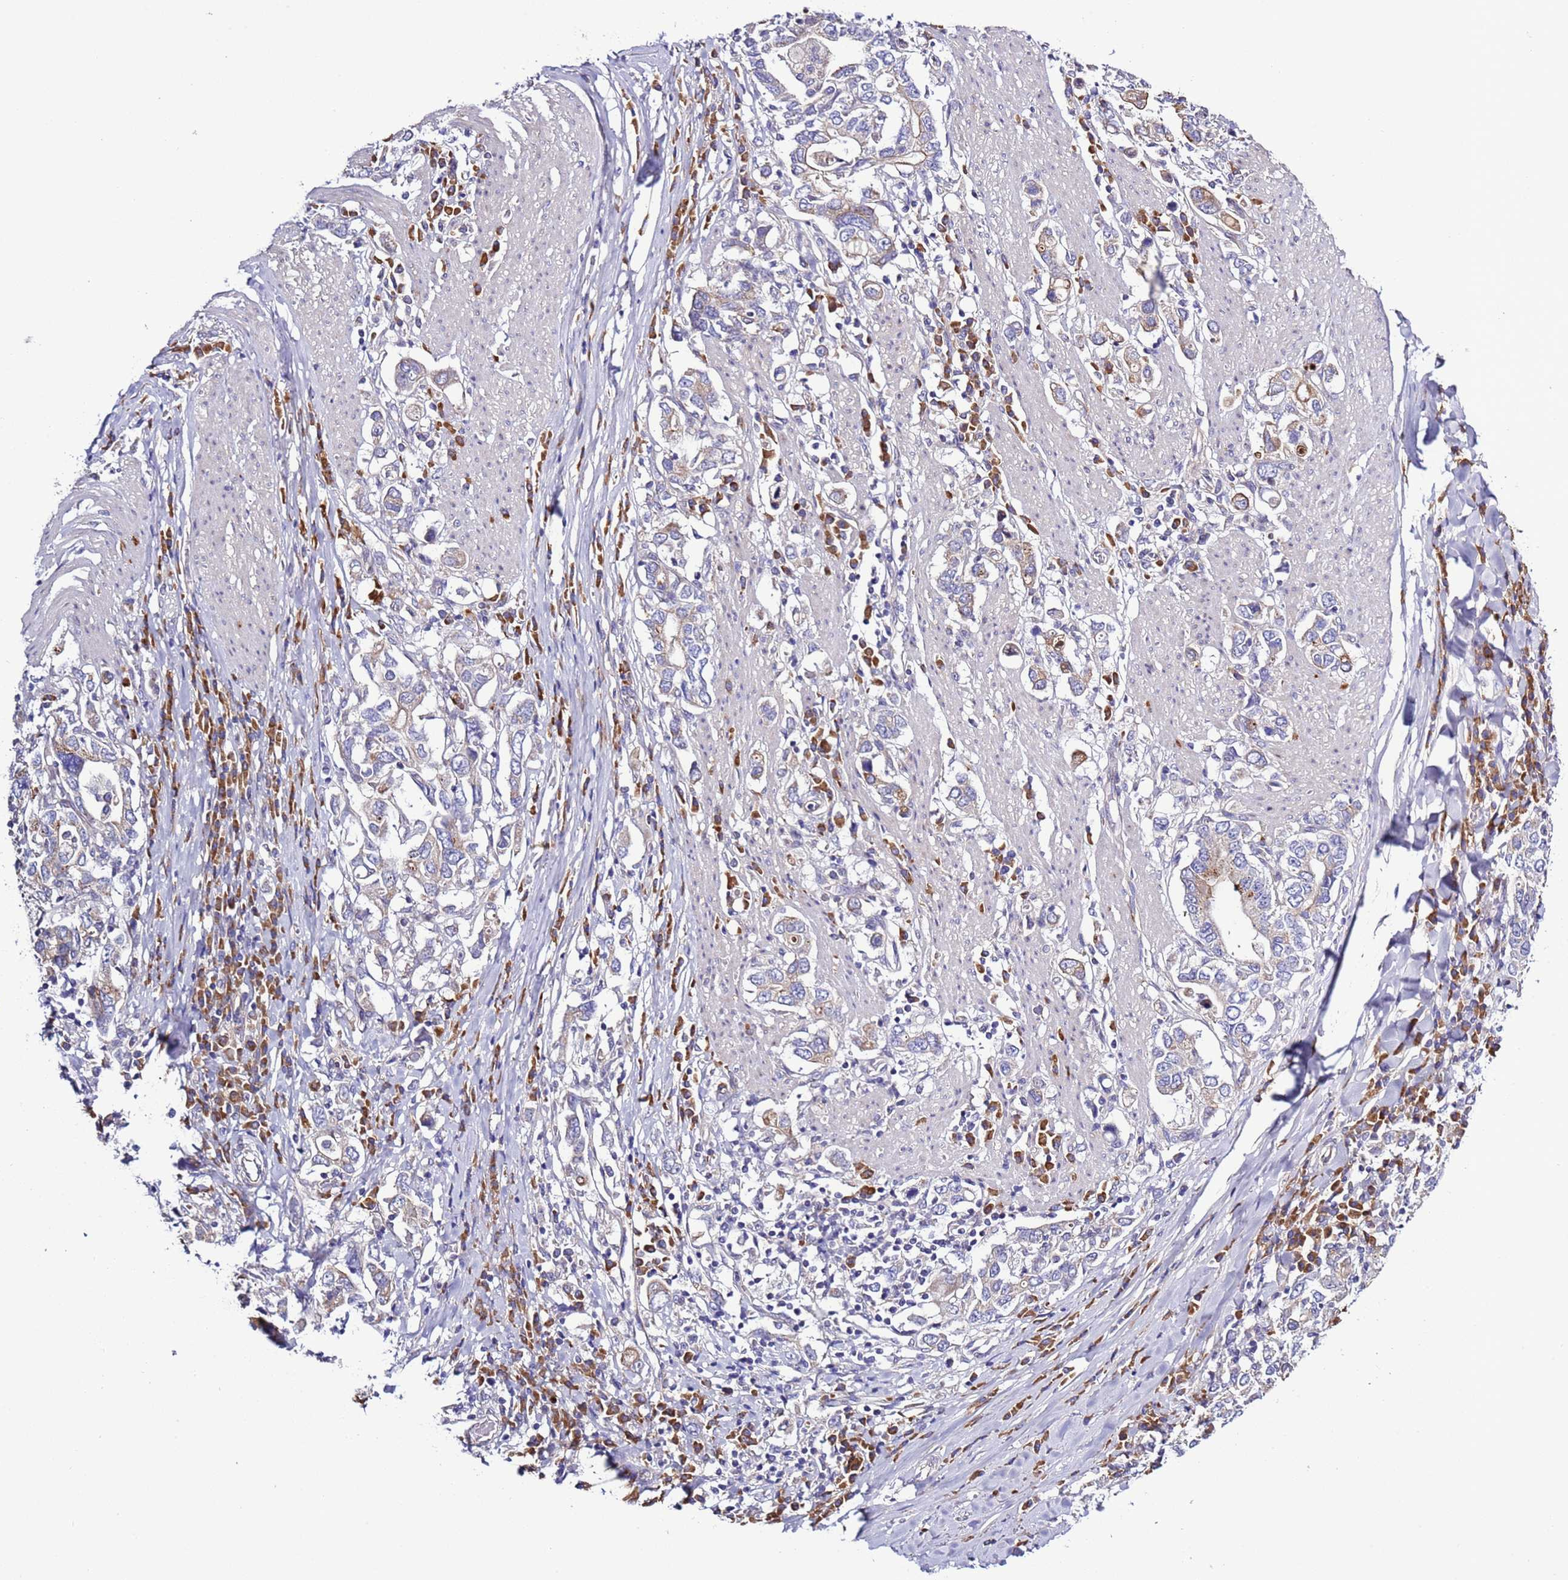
{"staining": {"intensity": "negative", "quantity": "none", "location": "none"}, "tissue": "stomach cancer", "cell_type": "Tumor cells", "image_type": "cancer", "snomed": [{"axis": "morphology", "description": "Adenocarcinoma, NOS"}, {"axis": "topography", "description": "Stomach, upper"}, {"axis": "topography", "description": "Stomach"}], "caption": "IHC image of neoplastic tissue: human stomach cancer stained with DAB (3,3'-diaminobenzidine) shows no significant protein expression in tumor cells. Brightfield microscopy of immunohistochemistry stained with DAB (brown) and hematoxylin (blue), captured at high magnification.", "gene": "SPCS1", "patient": {"sex": "male", "age": 62}}